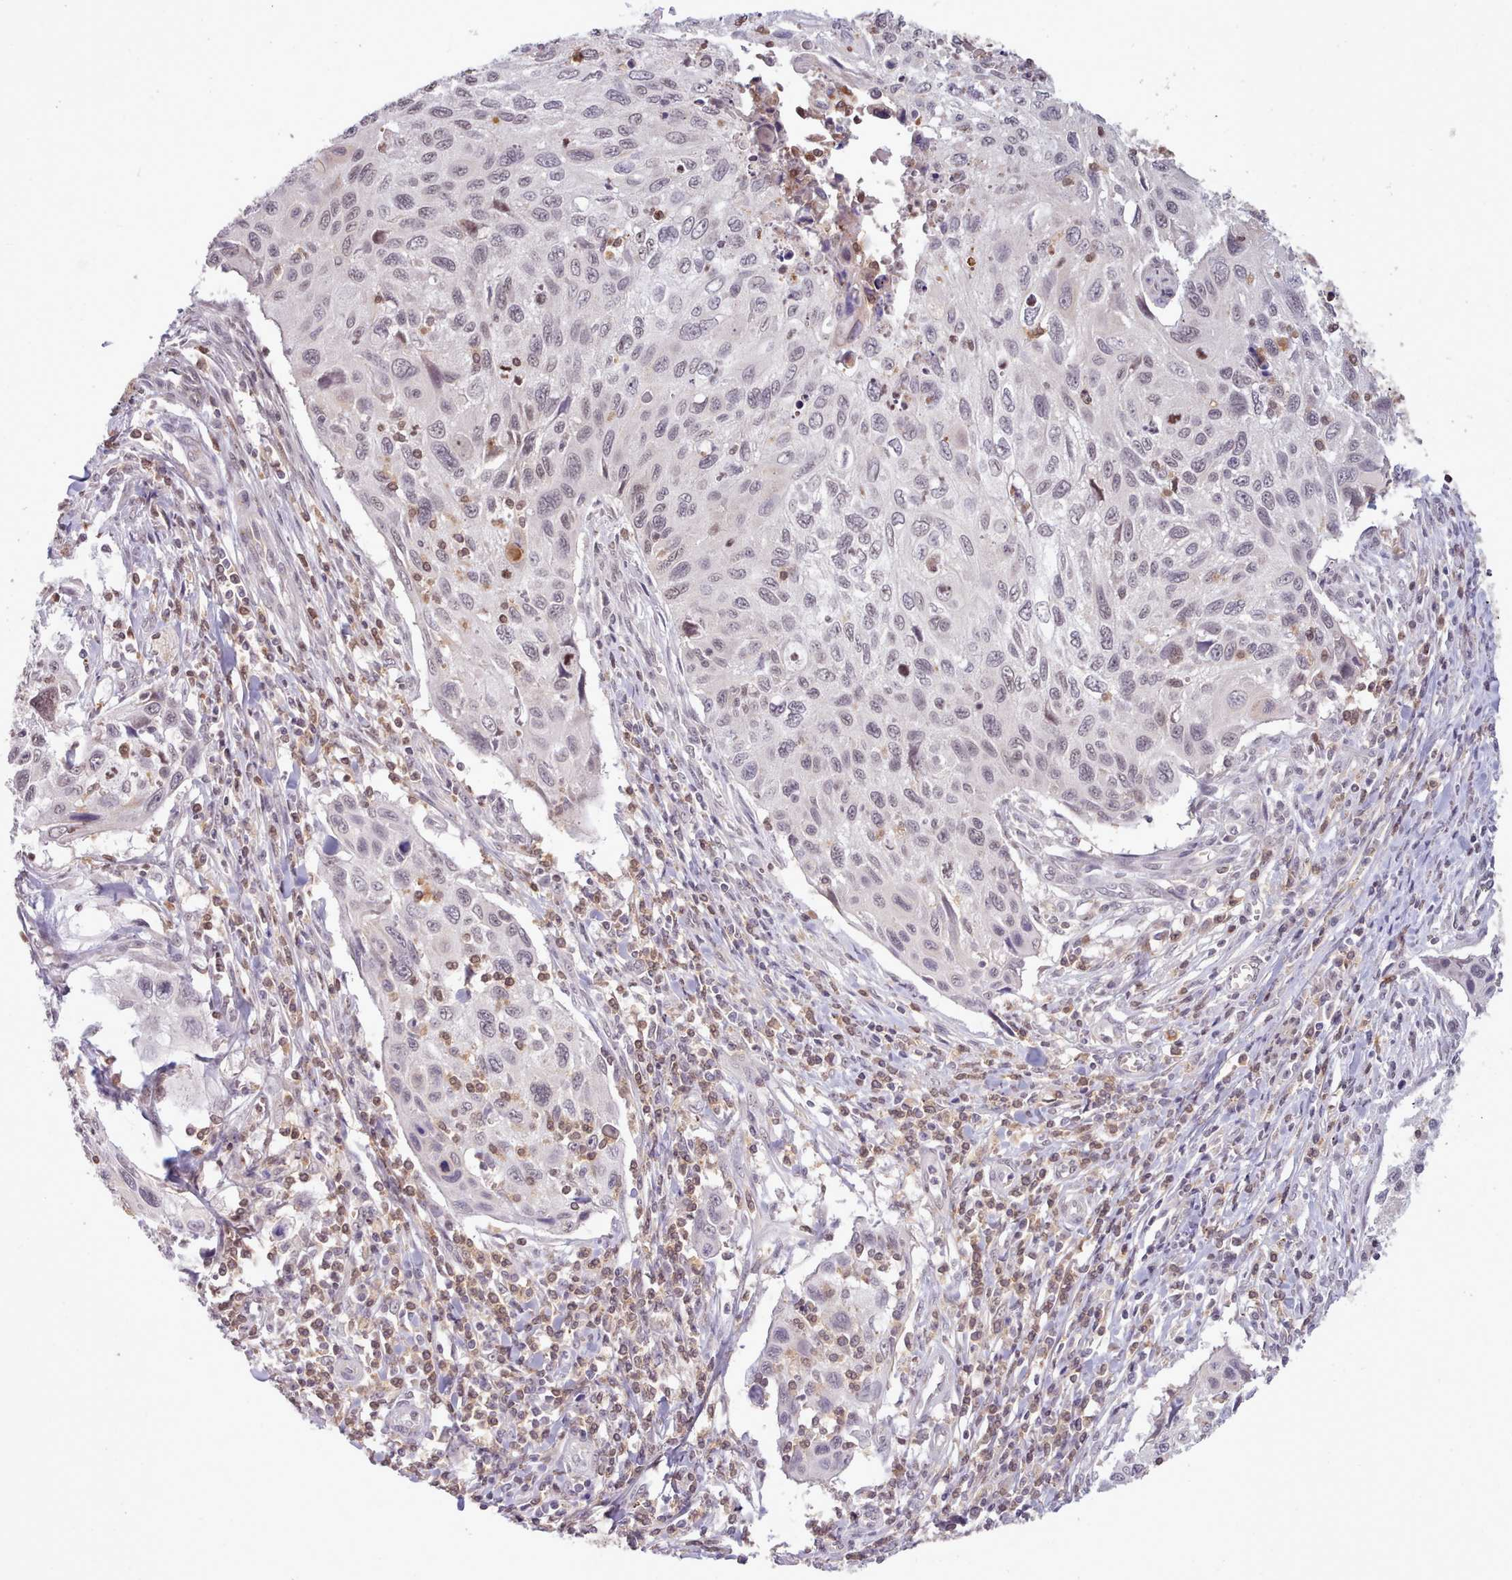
{"staining": {"intensity": "negative", "quantity": "none", "location": "none"}, "tissue": "cervical cancer", "cell_type": "Tumor cells", "image_type": "cancer", "snomed": [{"axis": "morphology", "description": "Squamous cell carcinoma, NOS"}, {"axis": "topography", "description": "Cervix"}], "caption": "A histopathology image of cervical squamous cell carcinoma stained for a protein demonstrates no brown staining in tumor cells.", "gene": "ARL17A", "patient": {"sex": "female", "age": 70}}